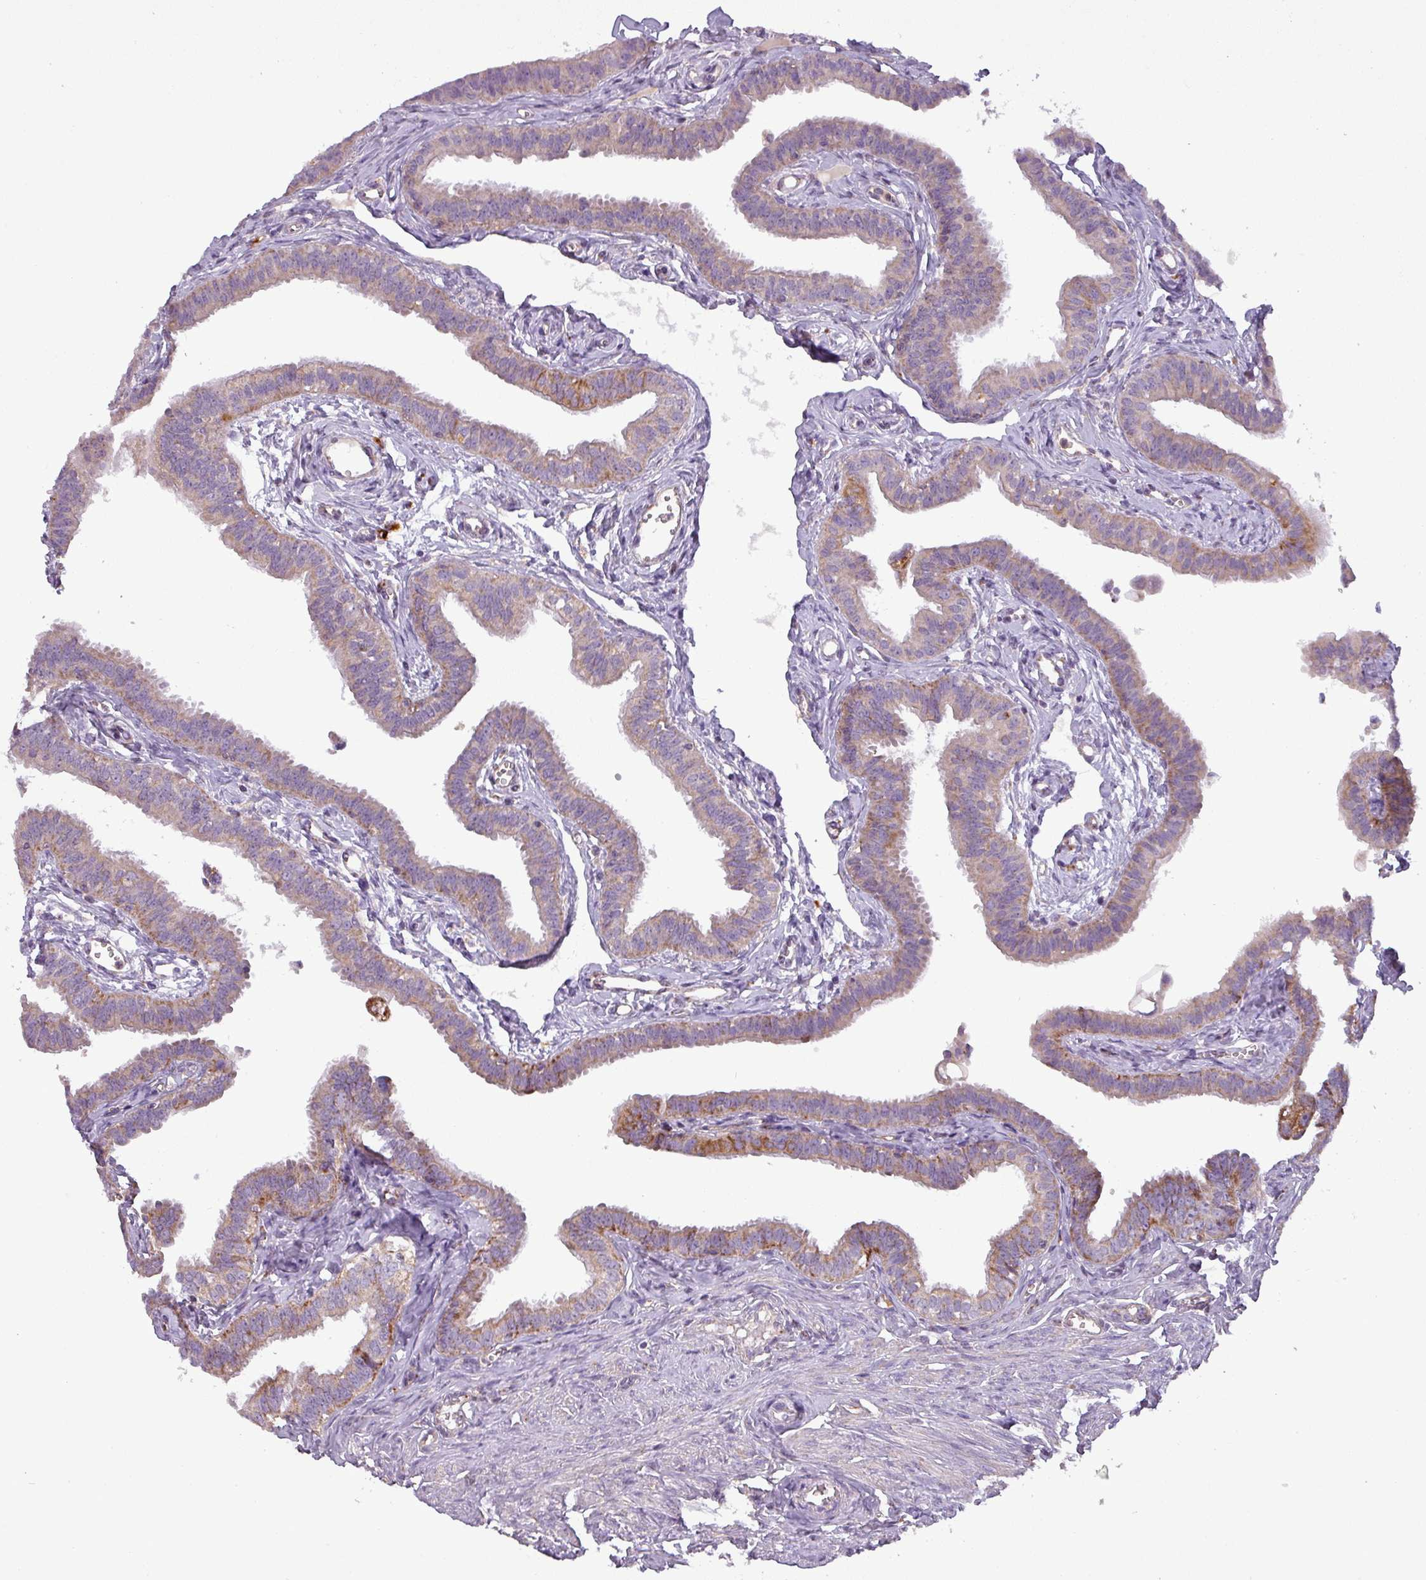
{"staining": {"intensity": "moderate", "quantity": ">75%", "location": "cytoplasmic/membranous"}, "tissue": "fallopian tube", "cell_type": "Glandular cells", "image_type": "normal", "snomed": [{"axis": "morphology", "description": "Normal tissue, NOS"}, {"axis": "morphology", "description": "Carcinoma, NOS"}, {"axis": "topography", "description": "Fallopian tube"}, {"axis": "topography", "description": "Ovary"}], "caption": "Moderate cytoplasmic/membranous staining for a protein is appreciated in approximately >75% of glandular cells of normal fallopian tube using IHC.", "gene": "PNMA6A", "patient": {"sex": "female", "age": 59}}